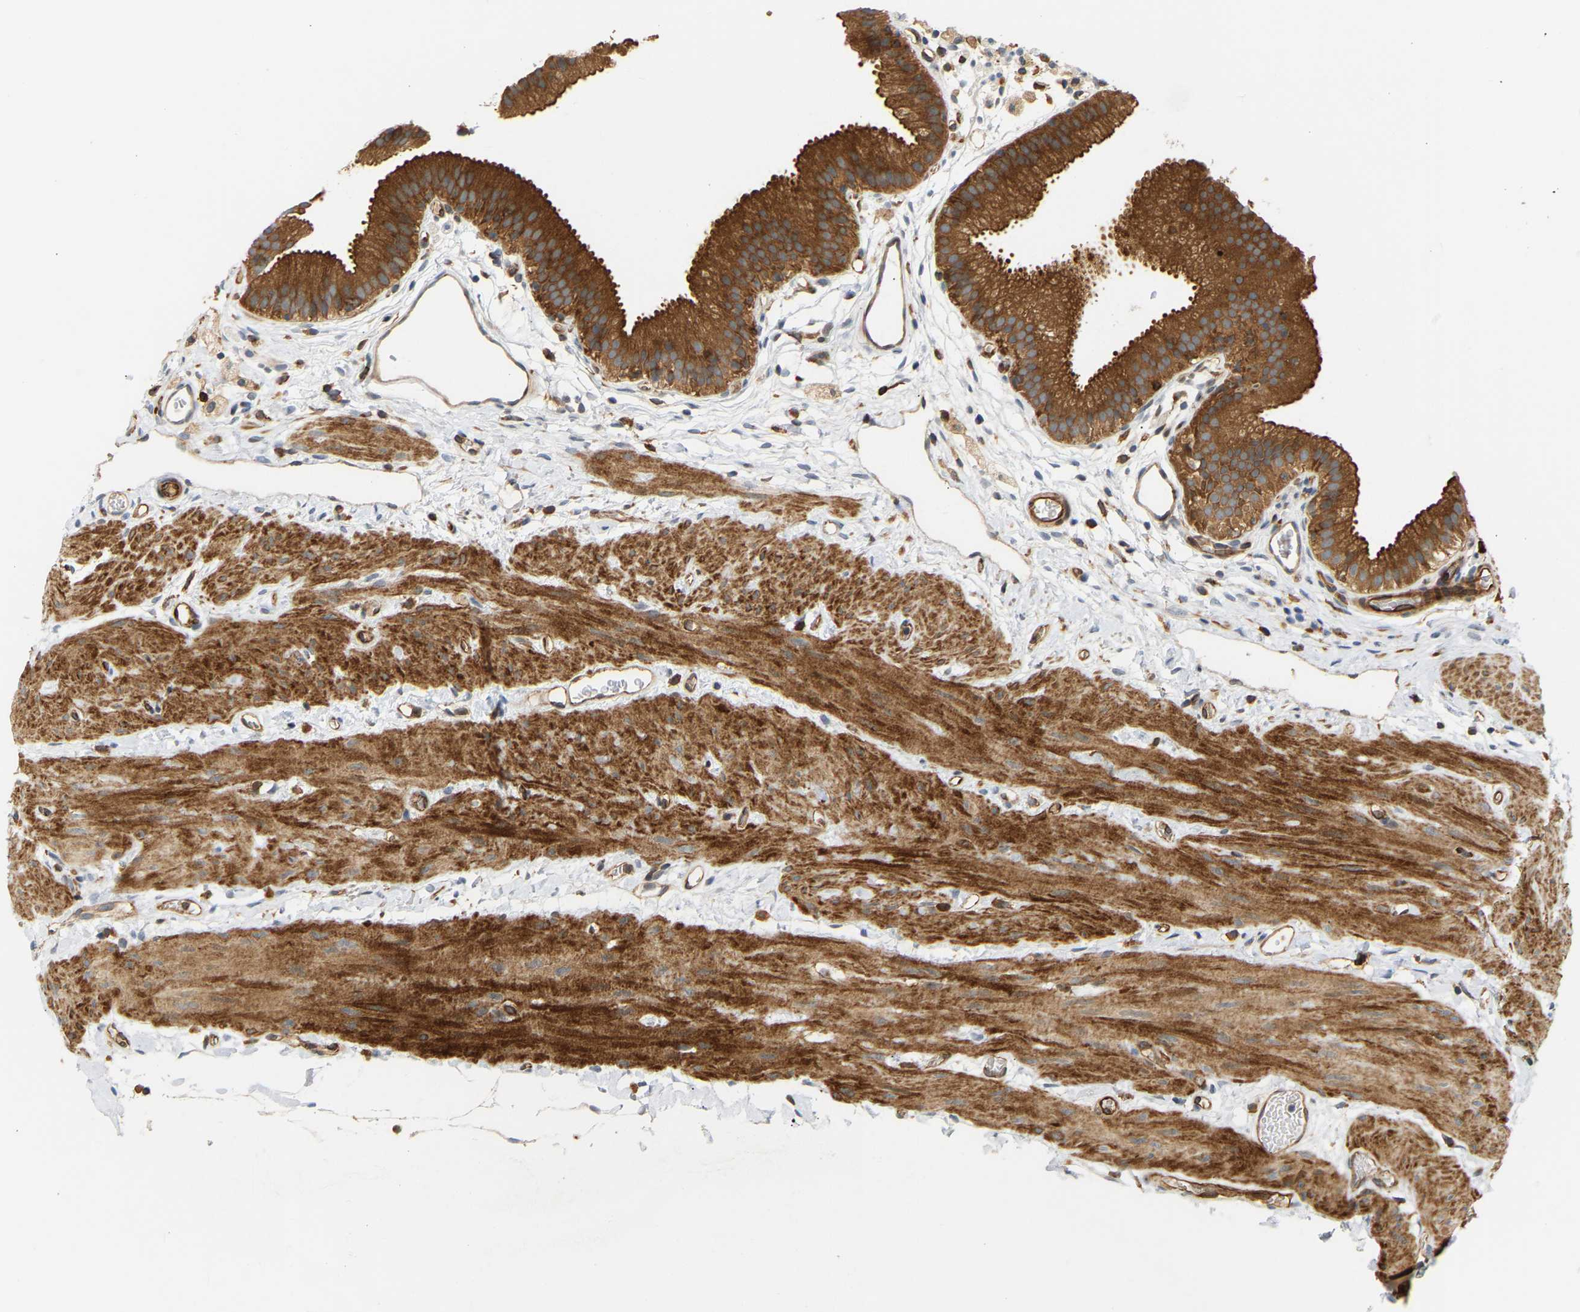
{"staining": {"intensity": "strong", "quantity": ">75%", "location": "cytoplasmic/membranous"}, "tissue": "gallbladder", "cell_type": "Glandular cells", "image_type": "normal", "snomed": [{"axis": "morphology", "description": "Normal tissue, NOS"}, {"axis": "topography", "description": "Gallbladder"}], "caption": "About >75% of glandular cells in unremarkable human gallbladder reveal strong cytoplasmic/membranous protein expression as visualized by brown immunohistochemical staining.", "gene": "PLCG2", "patient": {"sex": "female", "age": 26}}